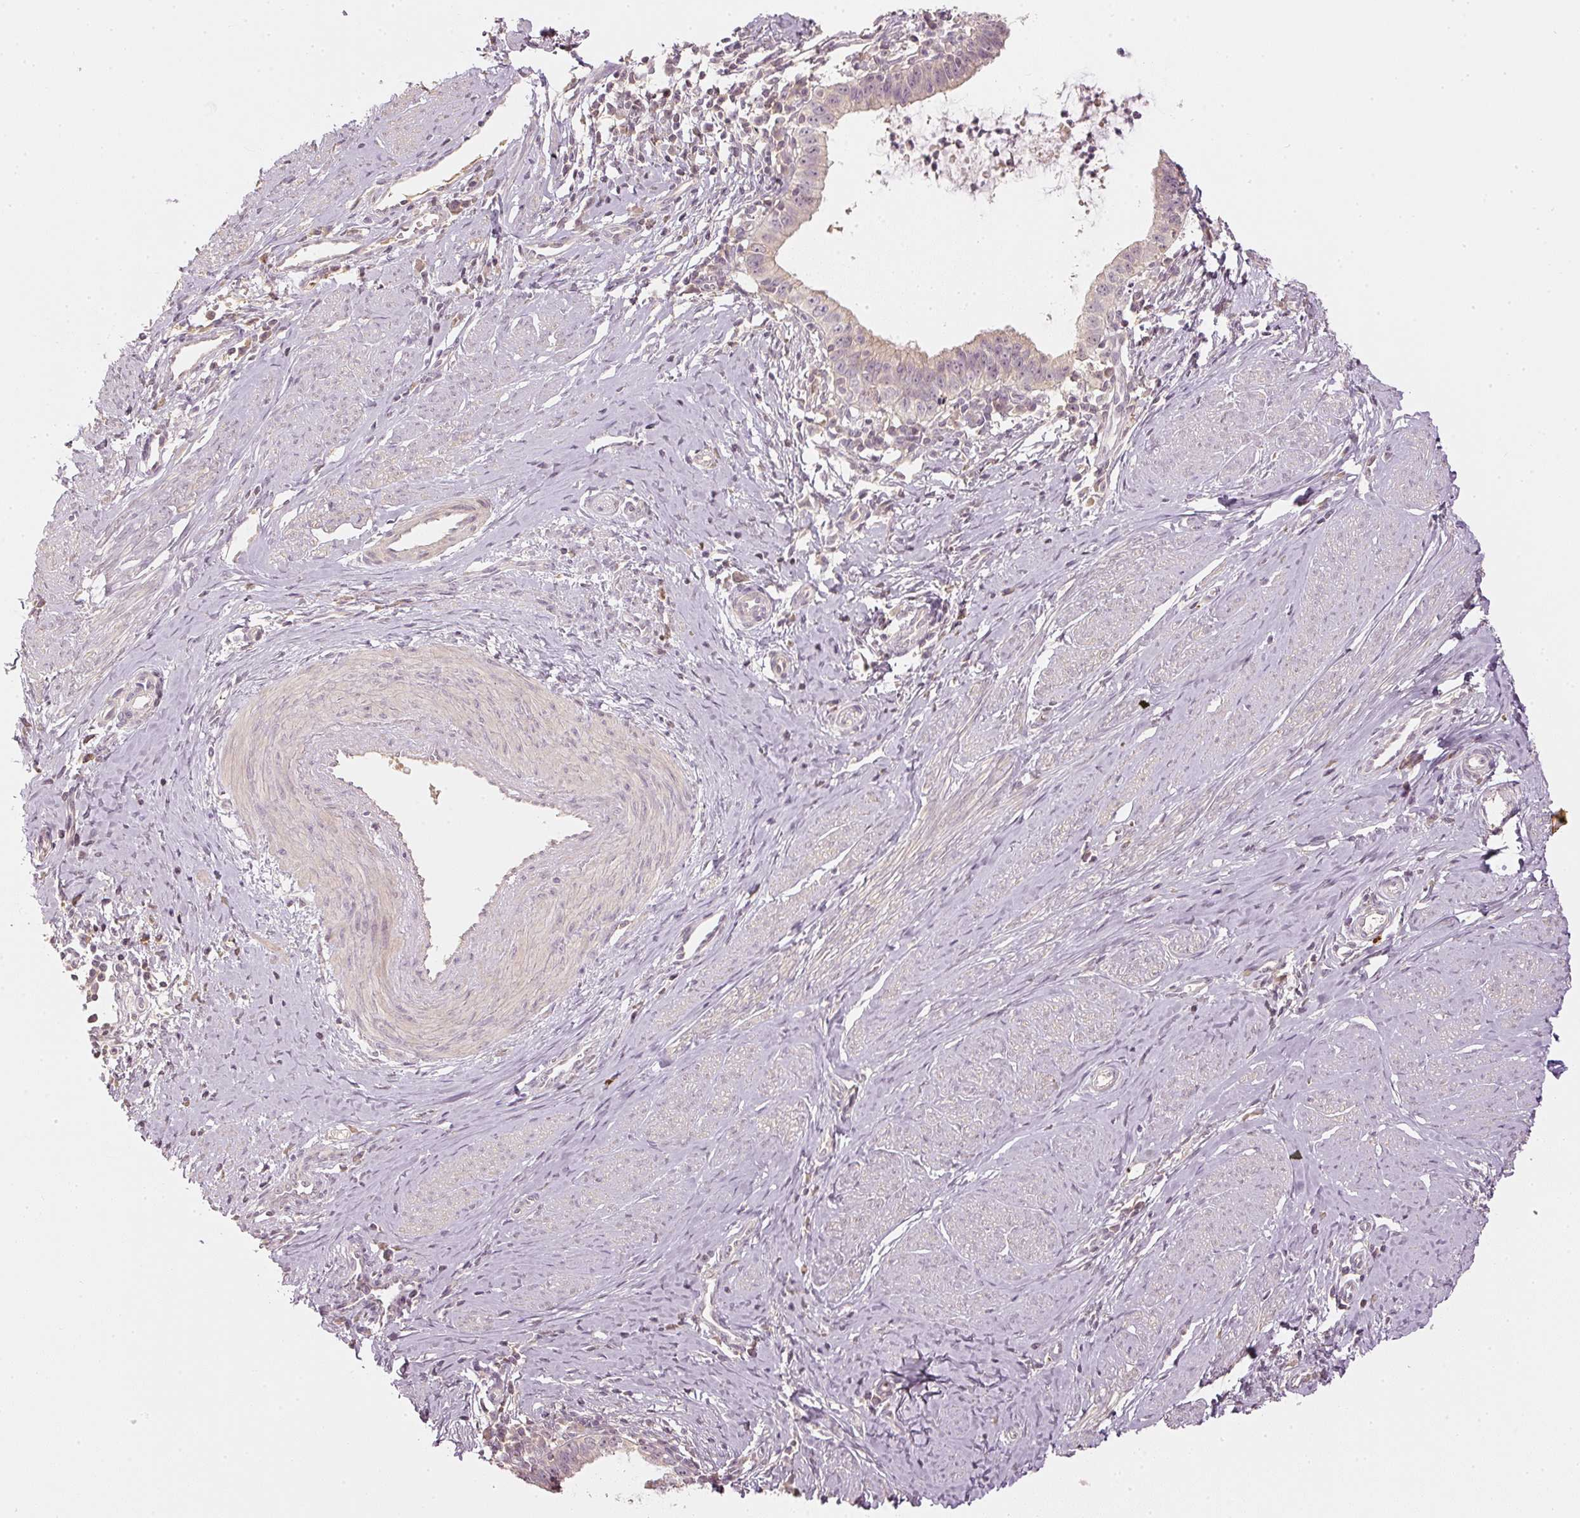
{"staining": {"intensity": "negative", "quantity": "none", "location": "none"}, "tissue": "cervical cancer", "cell_type": "Tumor cells", "image_type": "cancer", "snomed": [{"axis": "morphology", "description": "Adenocarcinoma, NOS"}, {"axis": "topography", "description": "Cervix"}], "caption": "This is a image of immunohistochemistry staining of cervical adenocarcinoma, which shows no positivity in tumor cells. Brightfield microscopy of immunohistochemistry stained with DAB (3,3'-diaminobenzidine) (brown) and hematoxylin (blue), captured at high magnification.", "gene": "GZMA", "patient": {"sex": "female", "age": 36}}